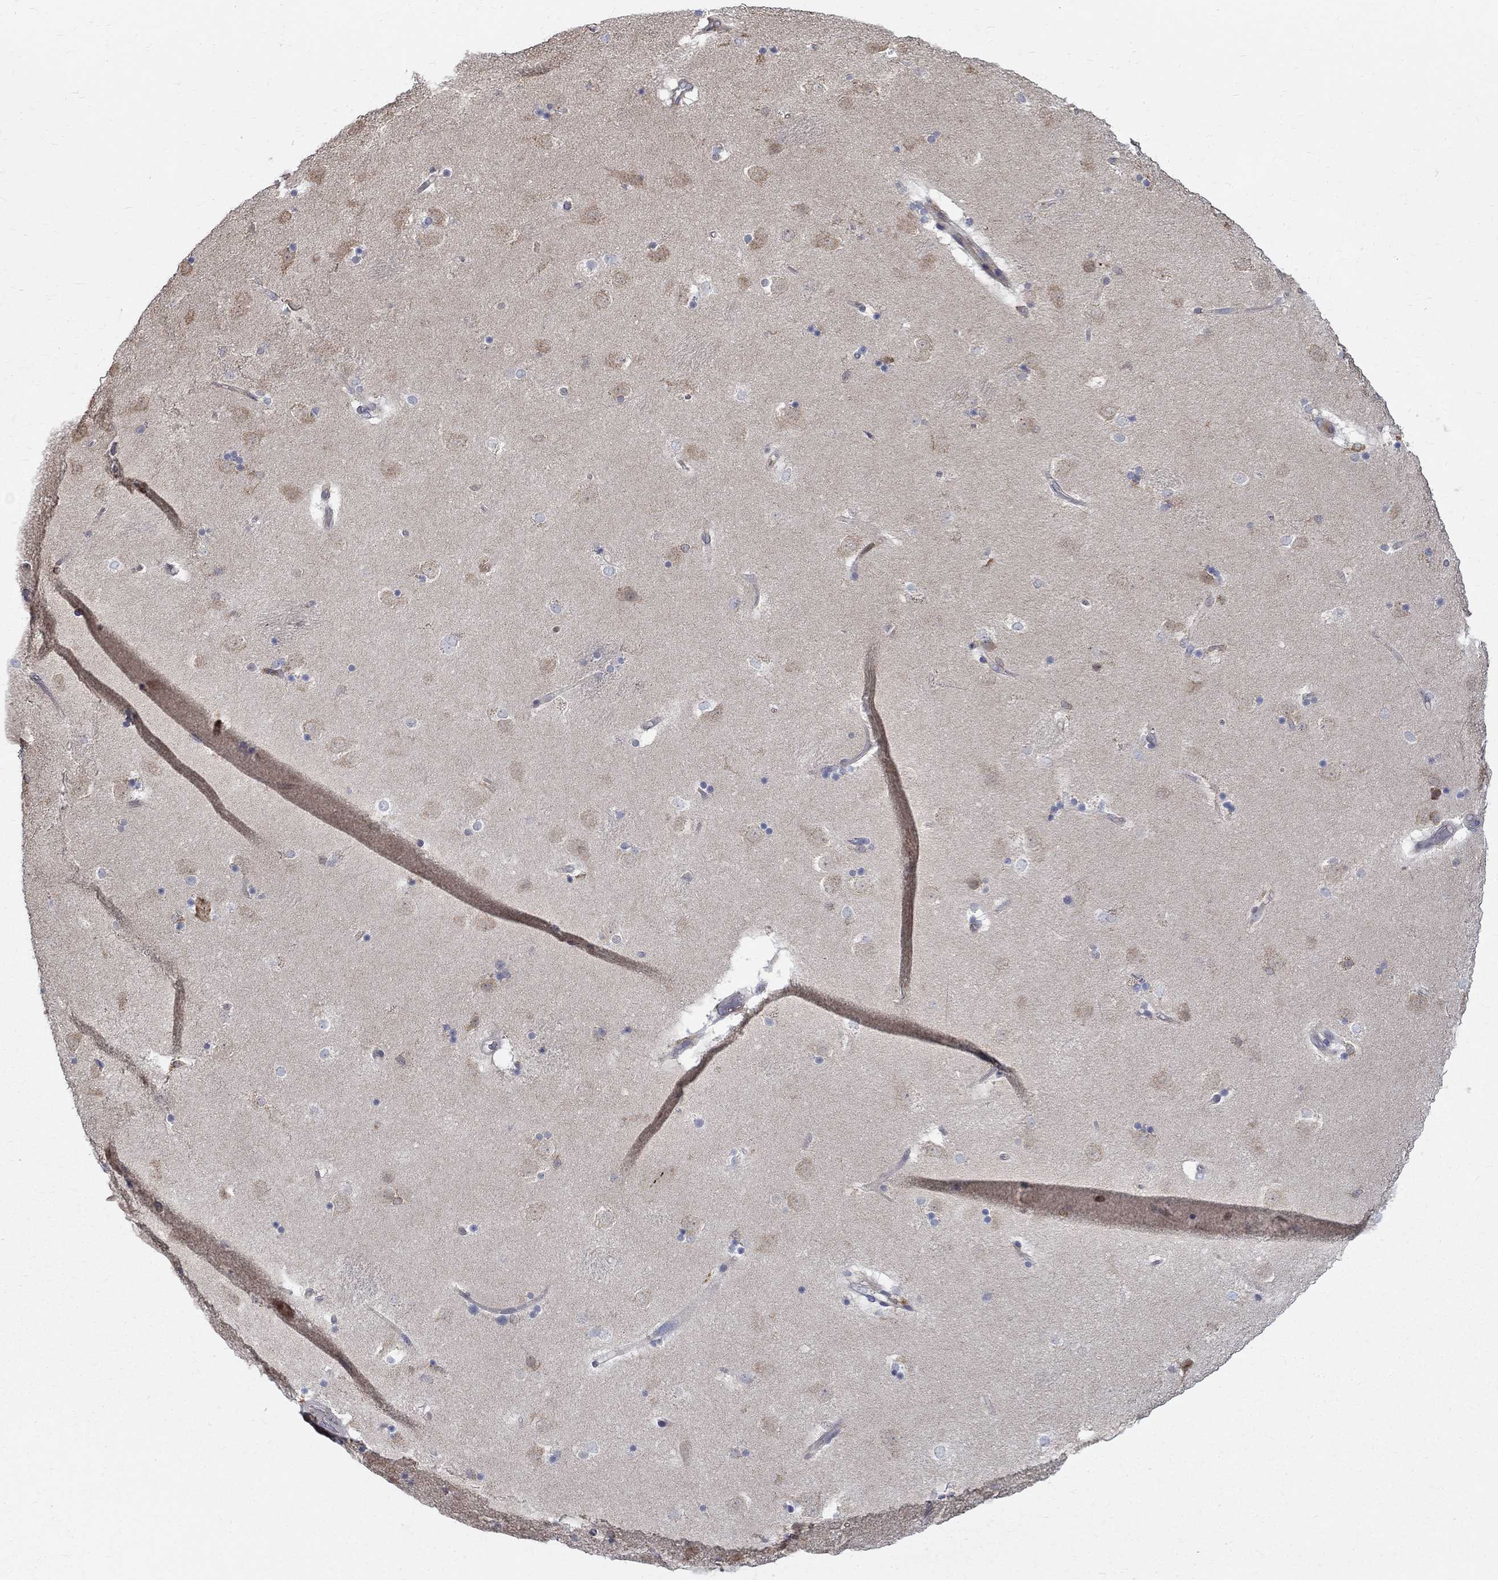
{"staining": {"intensity": "weak", "quantity": "<25%", "location": "cytoplasmic/membranous"}, "tissue": "caudate", "cell_type": "Glial cells", "image_type": "normal", "snomed": [{"axis": "morphology", "description": "Normal tissue, NOS"}, {"axis": "topography", "description": "Lateral ventricle wall"}], "caption": "An immunohistochemistry image of normal caudate is shown. There is no staining in glial cells of caudate. (DAB (3,3'-diaminobenzidine) immunohistochemistry (IHC) visualized using brightfield microscopy, high magnification).", "gene": "AGAP2", "patient": {"sex": "male", "age": 51}}